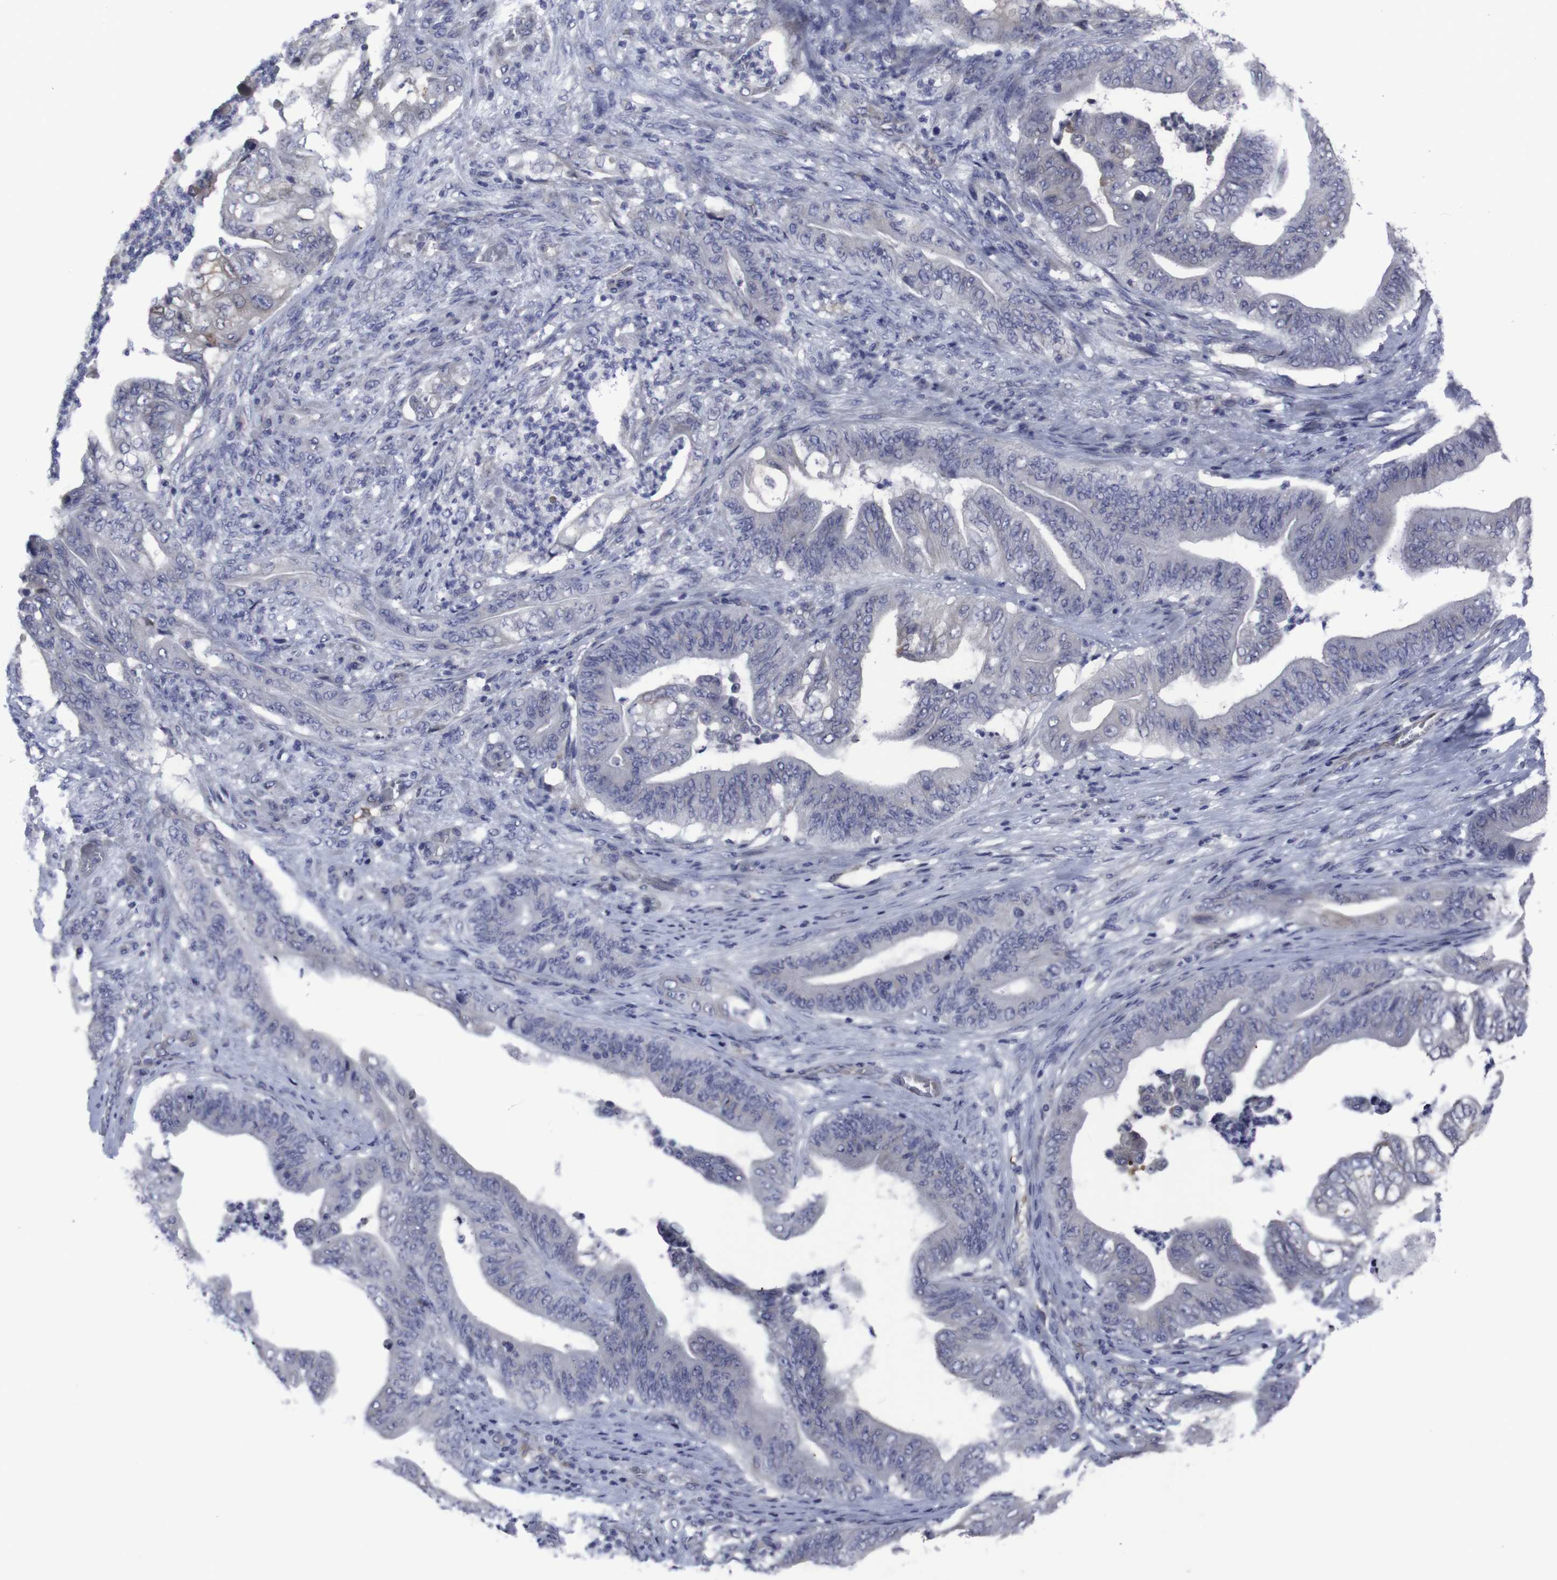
{"staining": {"intensity": "negative", "quantity": "none", "location": "none"}, "tissue": "stomach cancer", "cell_type": "Tumor cells", "image_type": "cancer", "snomed": [{"axis": "morphology", "description": "Adenocarcinoma, NOS"}, {"axis": "topography", "description": "Stomach"}], "caption": "Immunohistochemical staining of stomach adenocarcinoma demonstrates no significant staining in tumor cells.", "gene": "SNCG", "patient": {"sex": "female", "age": 73}}